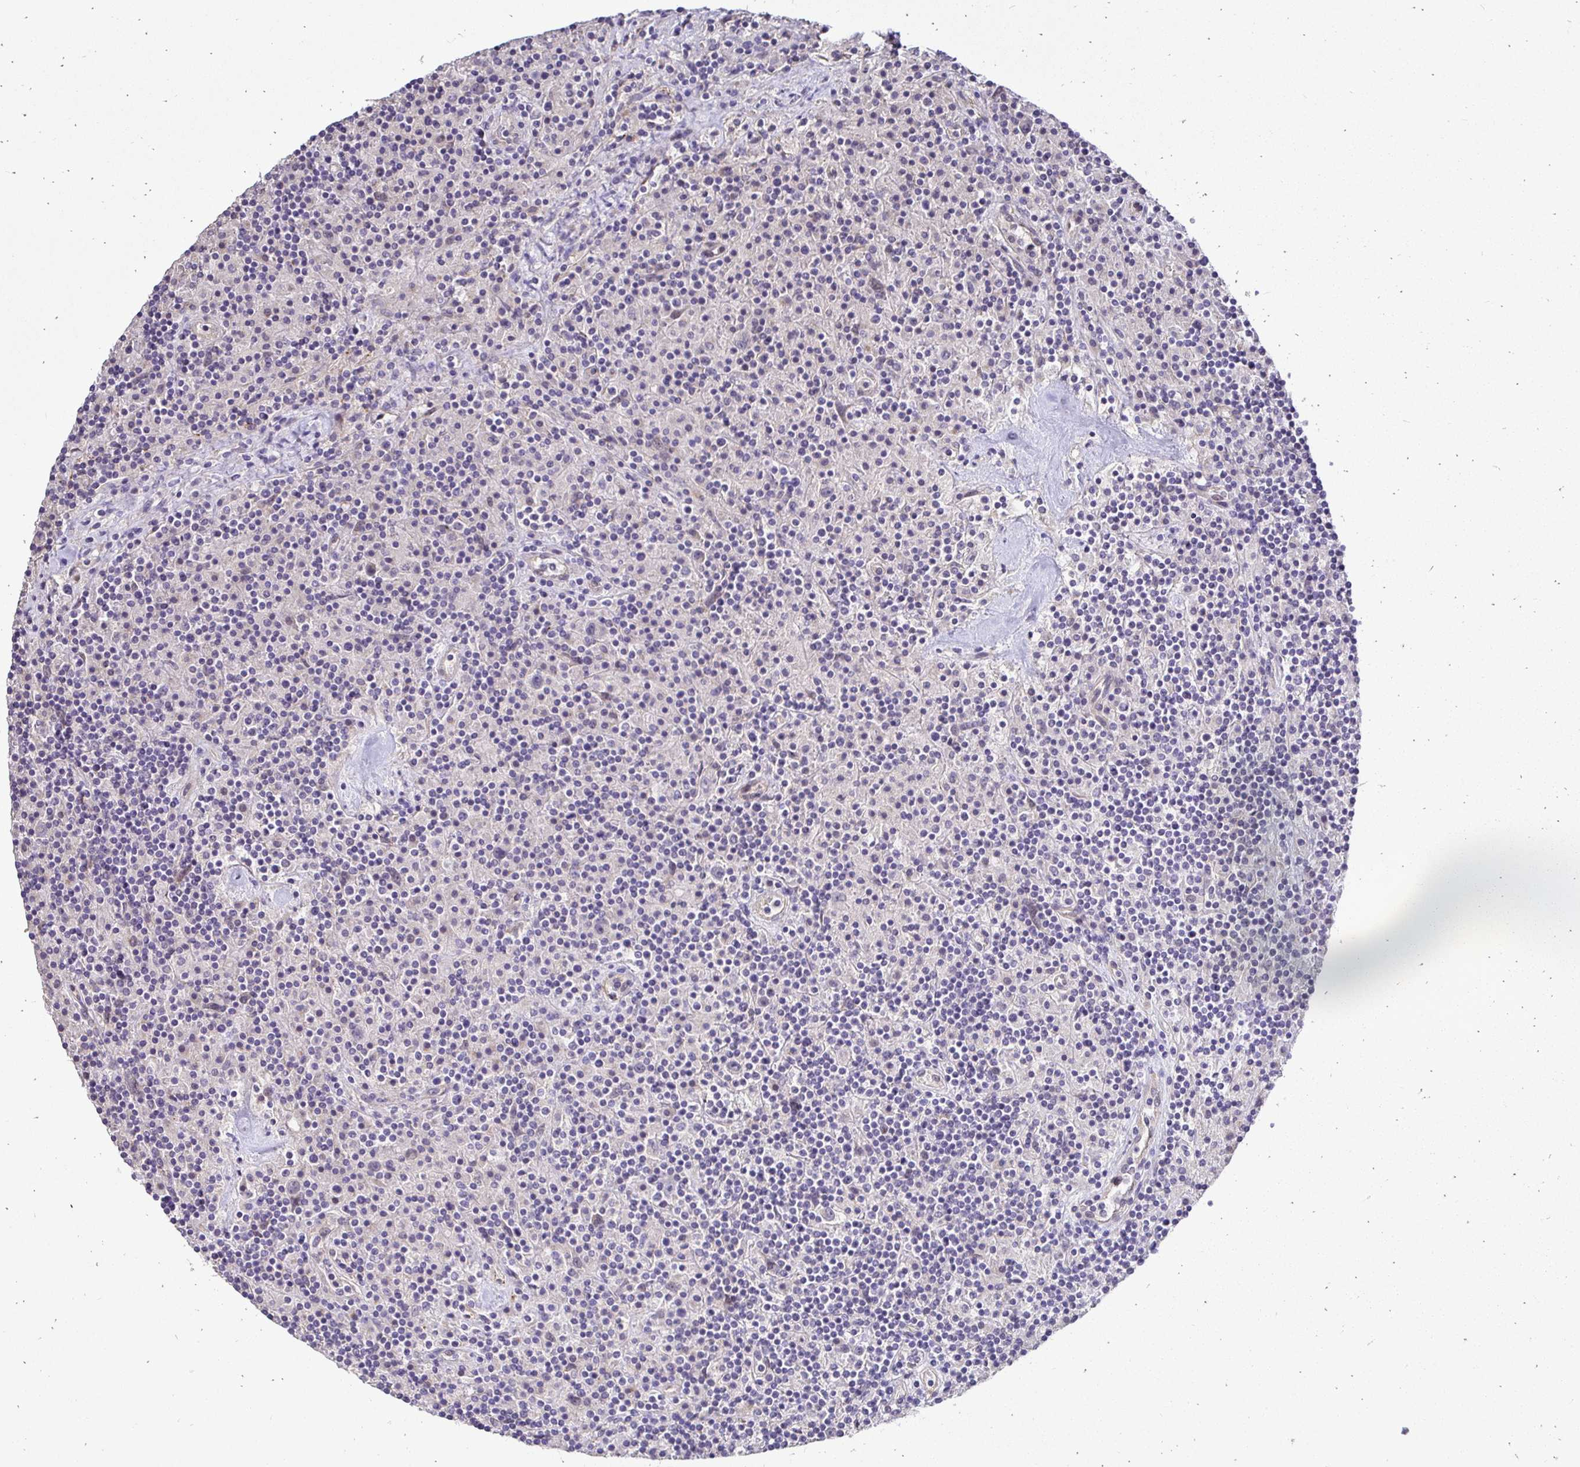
{"staining": {"intensity": "negative", "quantity": "none", "location": "none"}, "tissue": "lymphoma", "cell_type": "Tumor cells", "image_type": "cancer", "snomed": [{"axis": "morphology", "description": "Hodgkin's disease, NOS"}, {"axis": "topography", "description": "Lymph node"}], "caption": "Immunohistochemistry (IHC) histopathology image of neoplastic tissue: human lymphoma stained with DAB (3,3'-diaminobenzidine) reveals no significant protein expression in tumor cells.", "gene": "SLC9A1", "patient": {"sex": "male", "age": 70}}